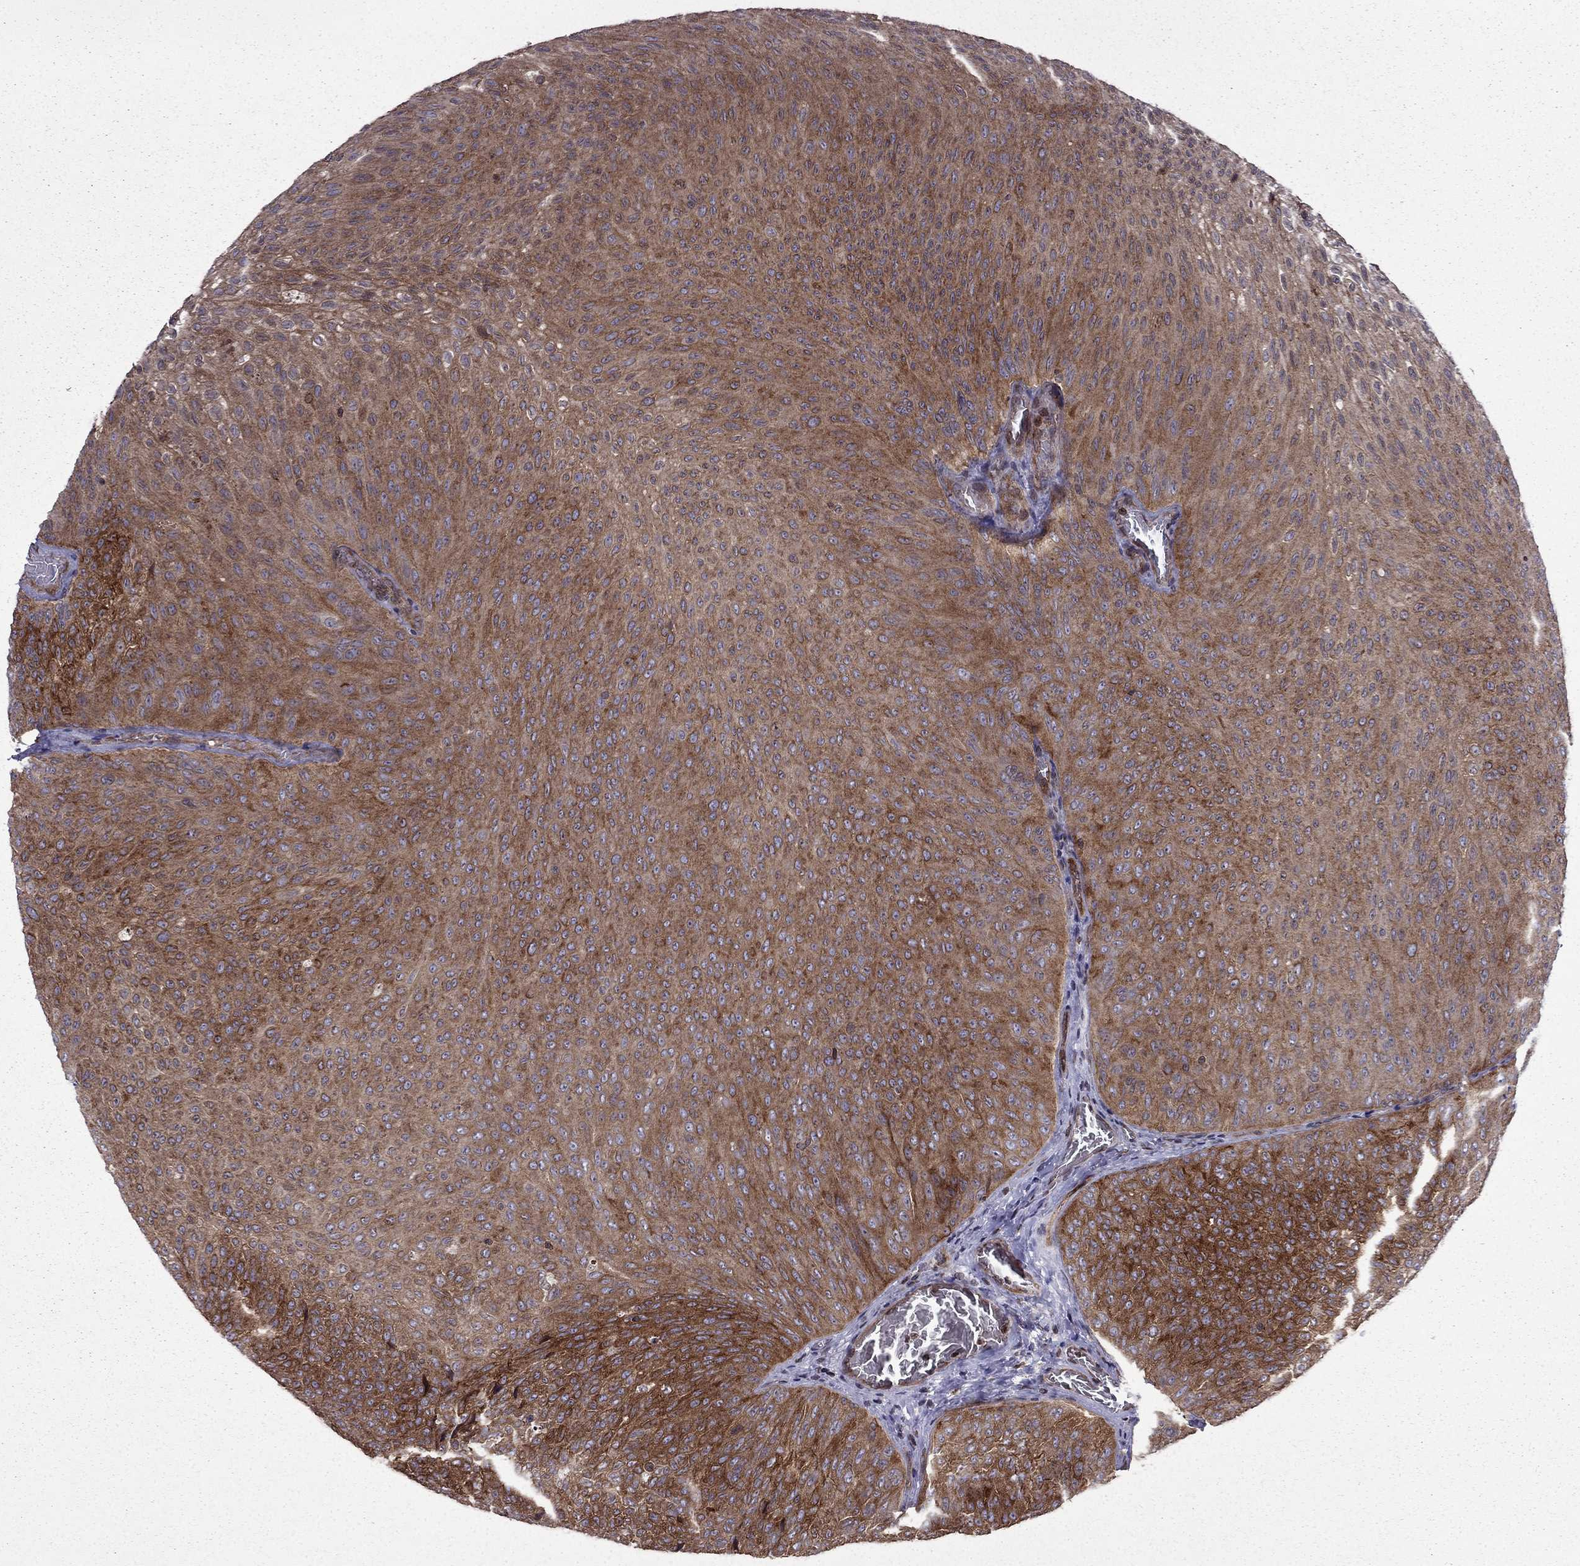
{"staining": {"intensity": "strong", "quantity": "25%-75%", "location": "cytoplasmic/membranous"}, "tissue": "urothelial cancer", "cell_type": "Tumor cells", "image_type": "cancer", "snomed": [{"axis": "morphology", "description": "Urothelial carcinoma, Low grade"}, {"axis": "topography", "description": "Urinary bladder"}], "caption": "The photomicrograph demonstrates staining of urothelial cancer, revealing strong cytoplasmic/membranous protein positivity (brown color) within tumor cells.", "gene": "CDC42BPA", "patient": {"sex": "male", "age": 78}}